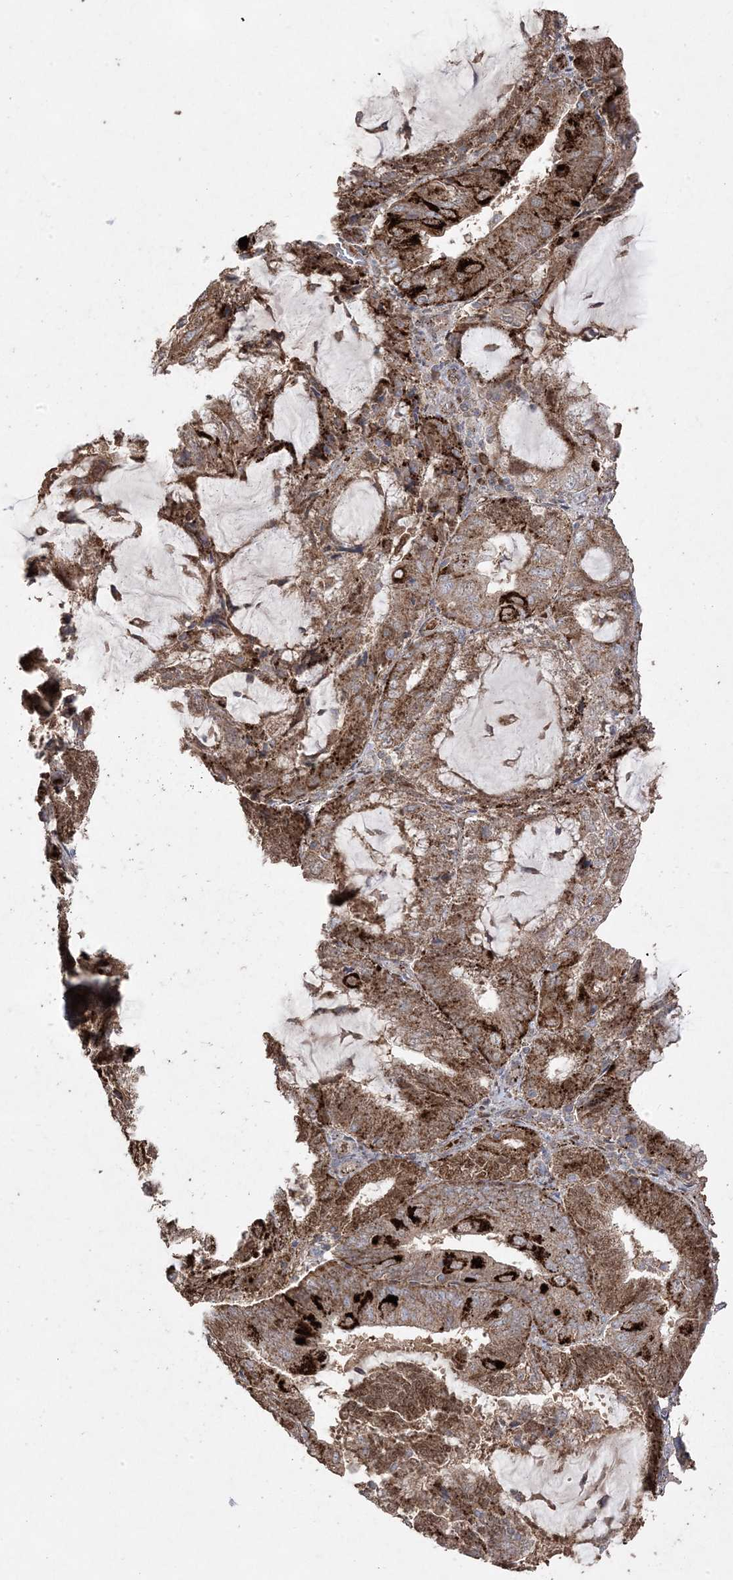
{"staining": {"intensity": "strong", "quantity": ">75%", "location": "cytoplasmic/membranous"}, "tissue": "endometrial cancer", "cell_type": "Tumor cells", "image_type": "cancer", "snomed": [{"axis": "morphology", "description": "Adenocarcinoma, NOS"}, {"axis": "topography", "description": "Endometrium"}], "caption": "This is an image of IHC staining of endometrial cancer, which shows strong positivity in the cytoplasmic/membranous of tumor cells.", "gene": "PPOX", "patient": {"sex": "female", "age": 81}}